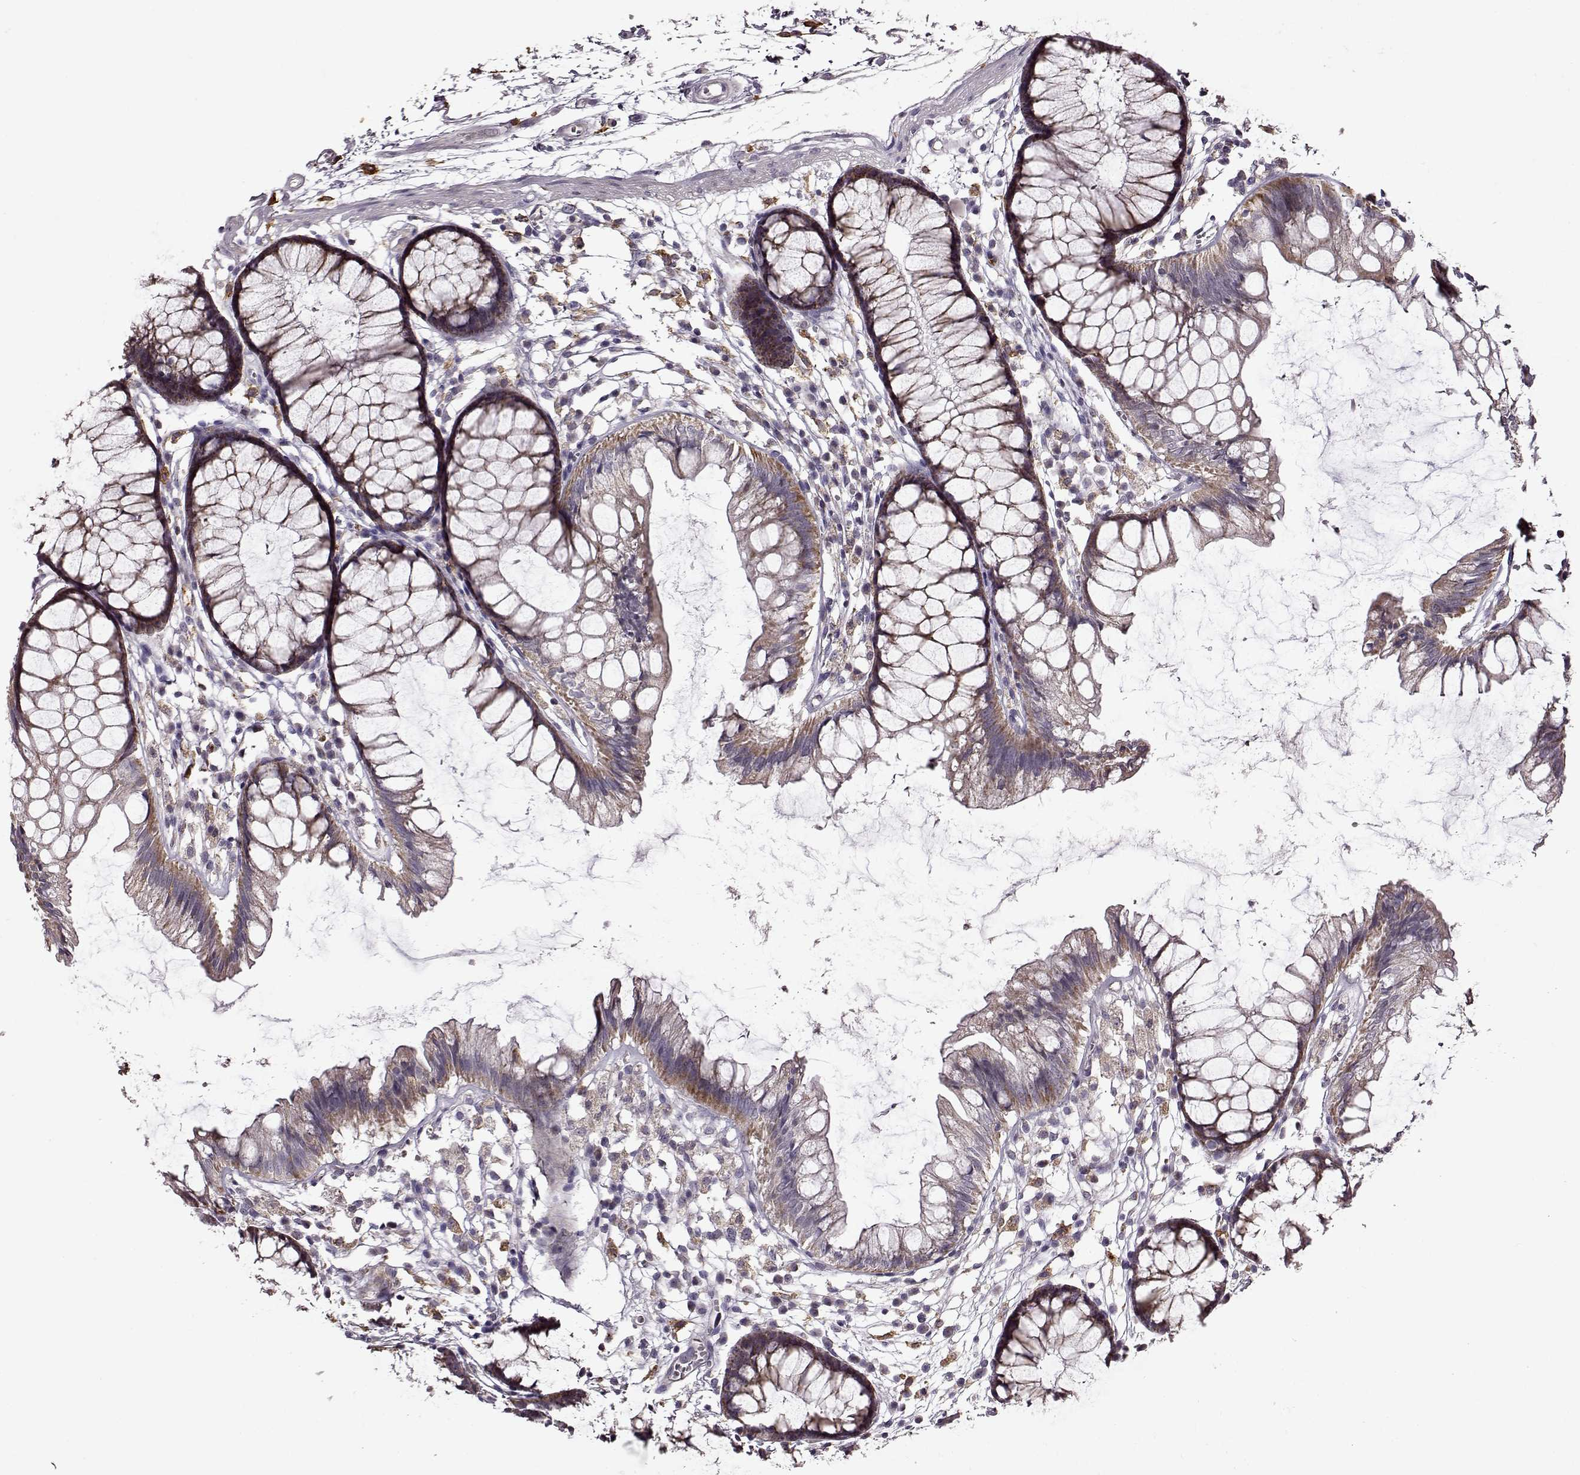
{"staining": {"intensity": "negative", "quantity": "none", "location": "none"}, "tissue": "colon", "cell_type": "Endothelial cells", "image_type": "normal", "snomed": [{"axis": "morphology", "description": "Normal tissue, NOS"}, {"axis": "morphology", "description": "Adenocarcinoma, NOS"}, {"axis": "topography", "description": "Colon"}], "caption": "Immunohistochemistry of benign colon displays no staining in endothelial cells. The staining was performed using DAB to visualize the protein expression in brown, while the nuclei were stained in blue with hematoxylin (Magnification: 20x).", "gene": "MTSS1", "patient": {"sex": "male", "age": 65}}